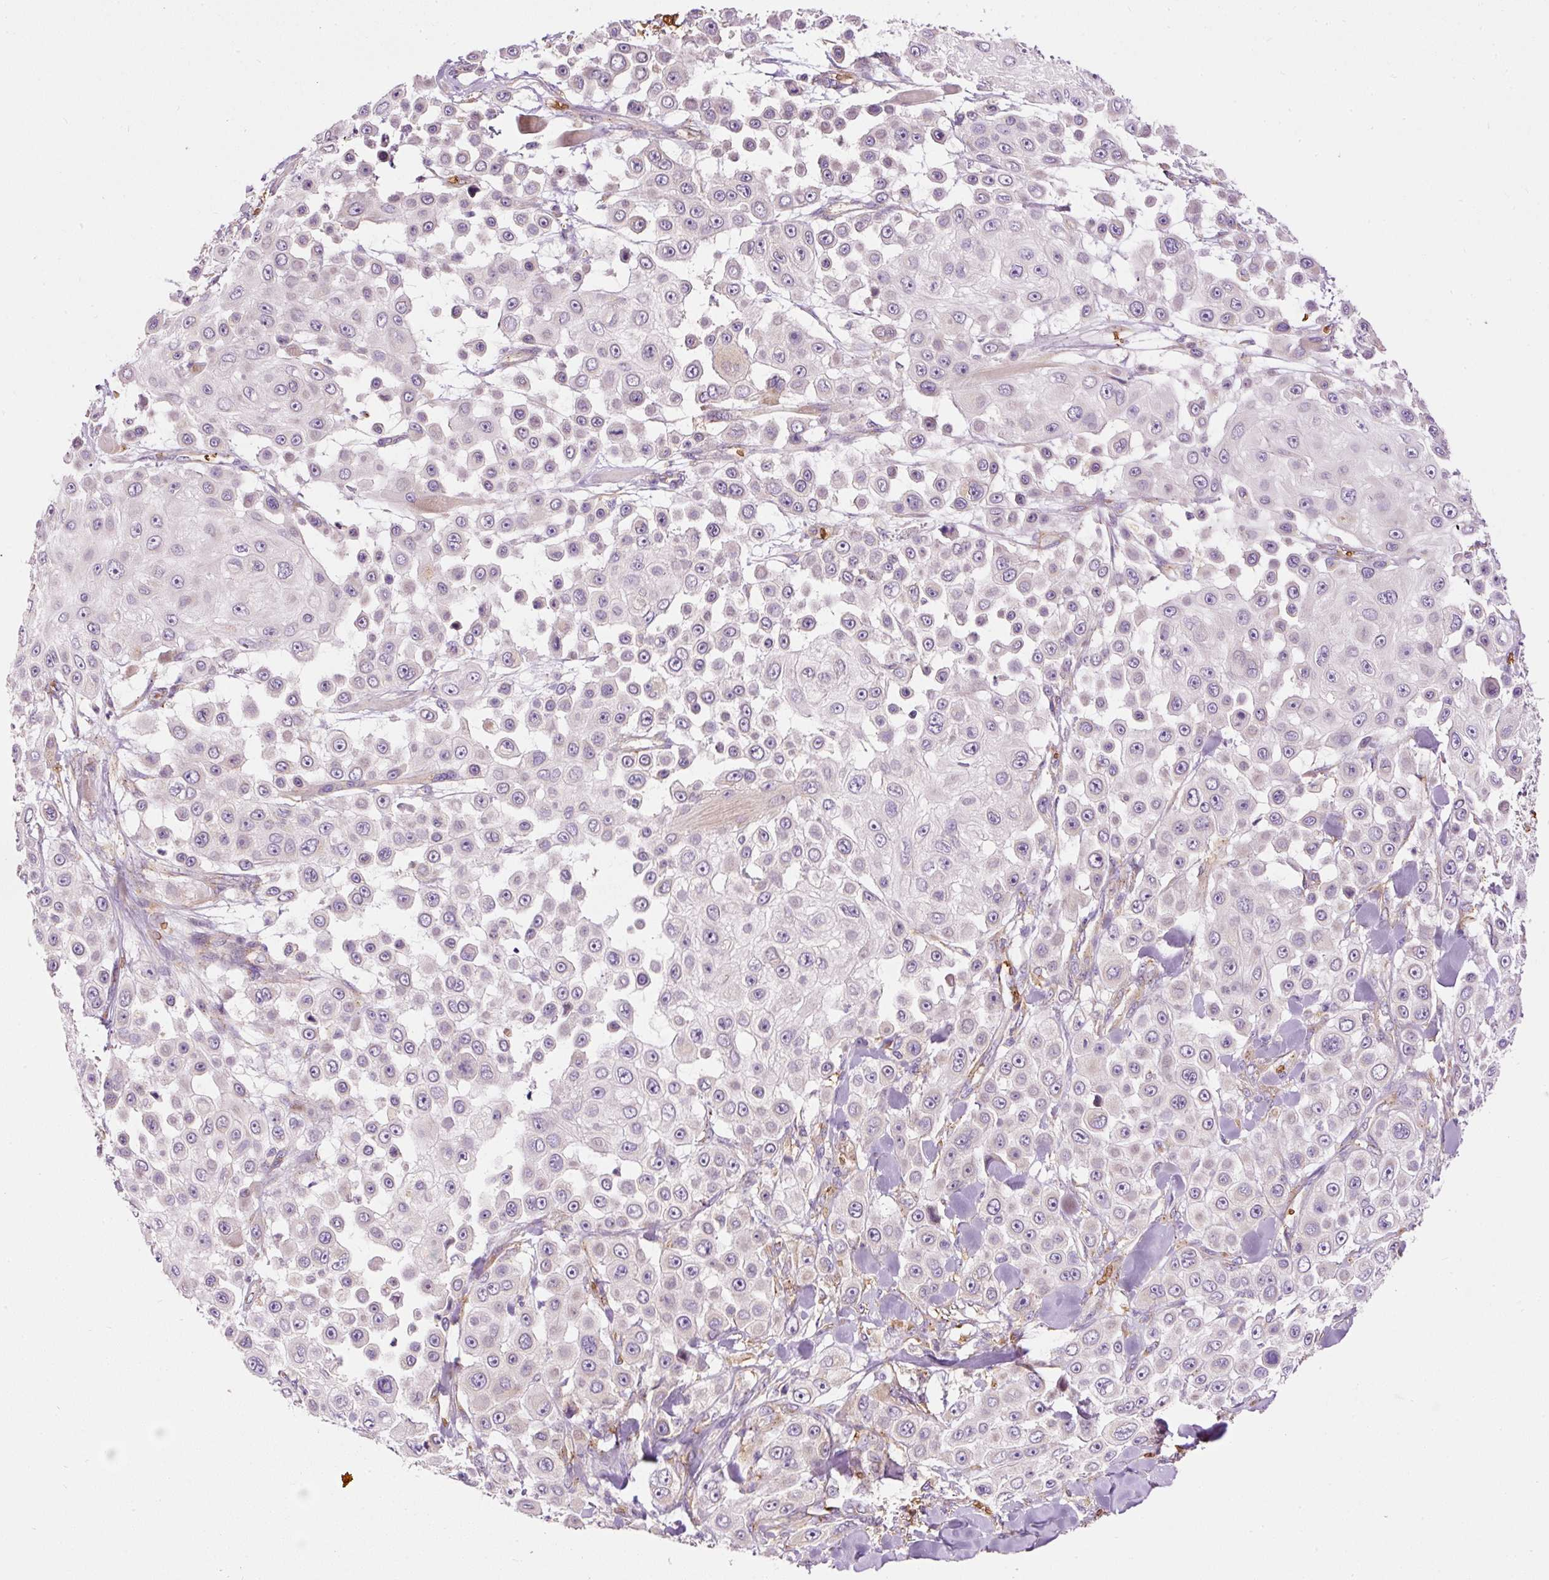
{"staining": {"intensity": "weak", "quantity": "<25%", "location": "cytoplasmic/membranous"}, "tissue": "skin cancer", "cell_type": "Tumor cells", "image_type": "cancer", "snomed": [{"axis": "morphology", "description": "Squamous cell carcinoma, NOS"}, {"axis": "topography", "description": "Skin"}], "caption": "The histopathology image shows no staining of tumor cells in skin cancer.", "gene": "PRRC2A", "patient": {"sex": "male", "age": 67}}